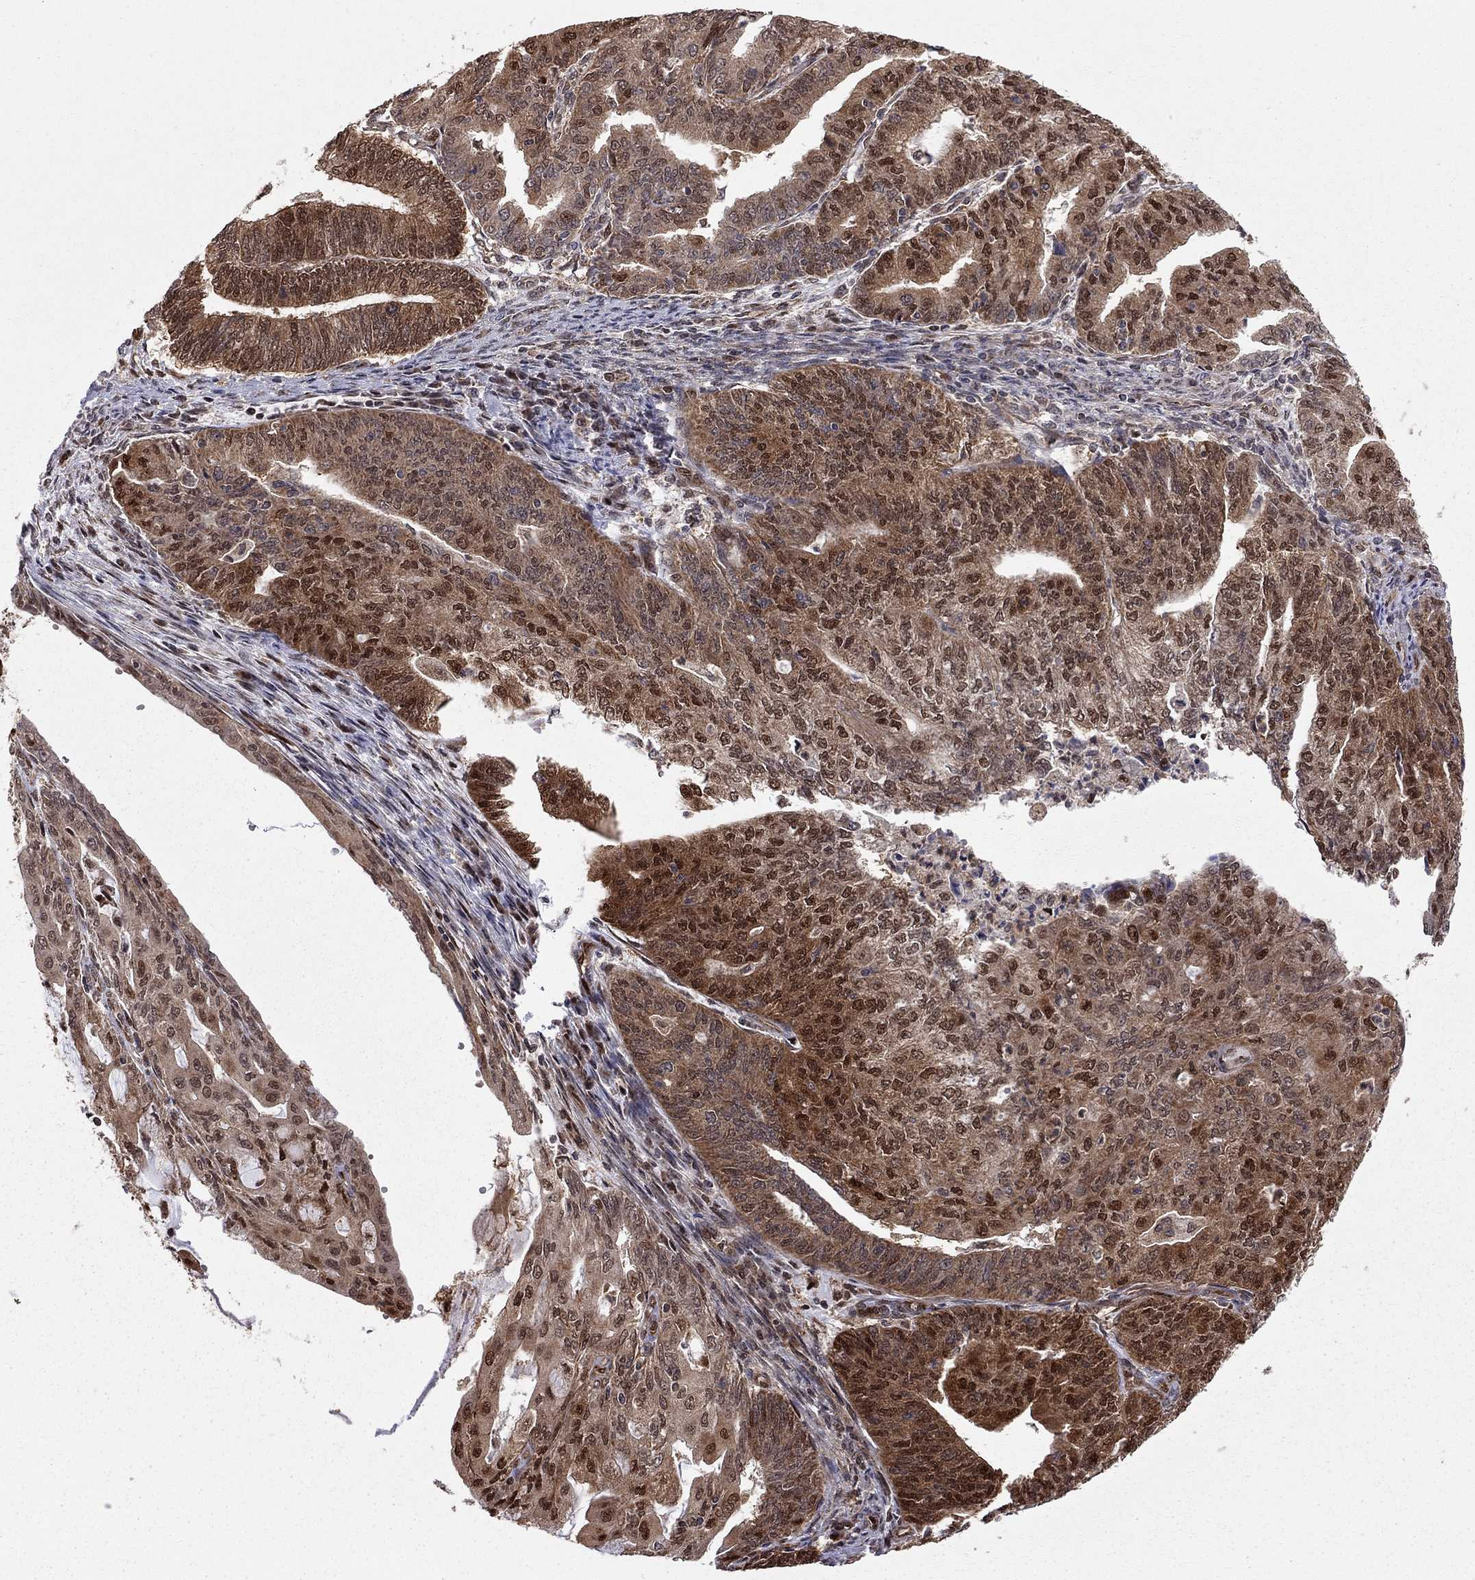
{"staining": {"intensity": "strong", "quantity": "25%-75%", "location": "cytoplasmic/membranous,nuclear"}, "tissue": "endometrial cancer", "cell_type": "Tumor cells", "image_type": "cancer", "snomed": [{"axis": "morphology", "description": "Adenocarcinoma, NOS"}, {"axis": "topography", "description": "Endometrium"}], "caption": "Endometrial cancer tissue displays strong cytoplasmic/membranous and nuclear staining in about 25%-75% of tumor cells, visualized by immunohistochemistry. (DAB (3,3'-diaminobenzidine) = brown stain, brightfield microscopy at high magnification).", "gene": "ELOB", "patient": {"sex": "female", "age": 82}}